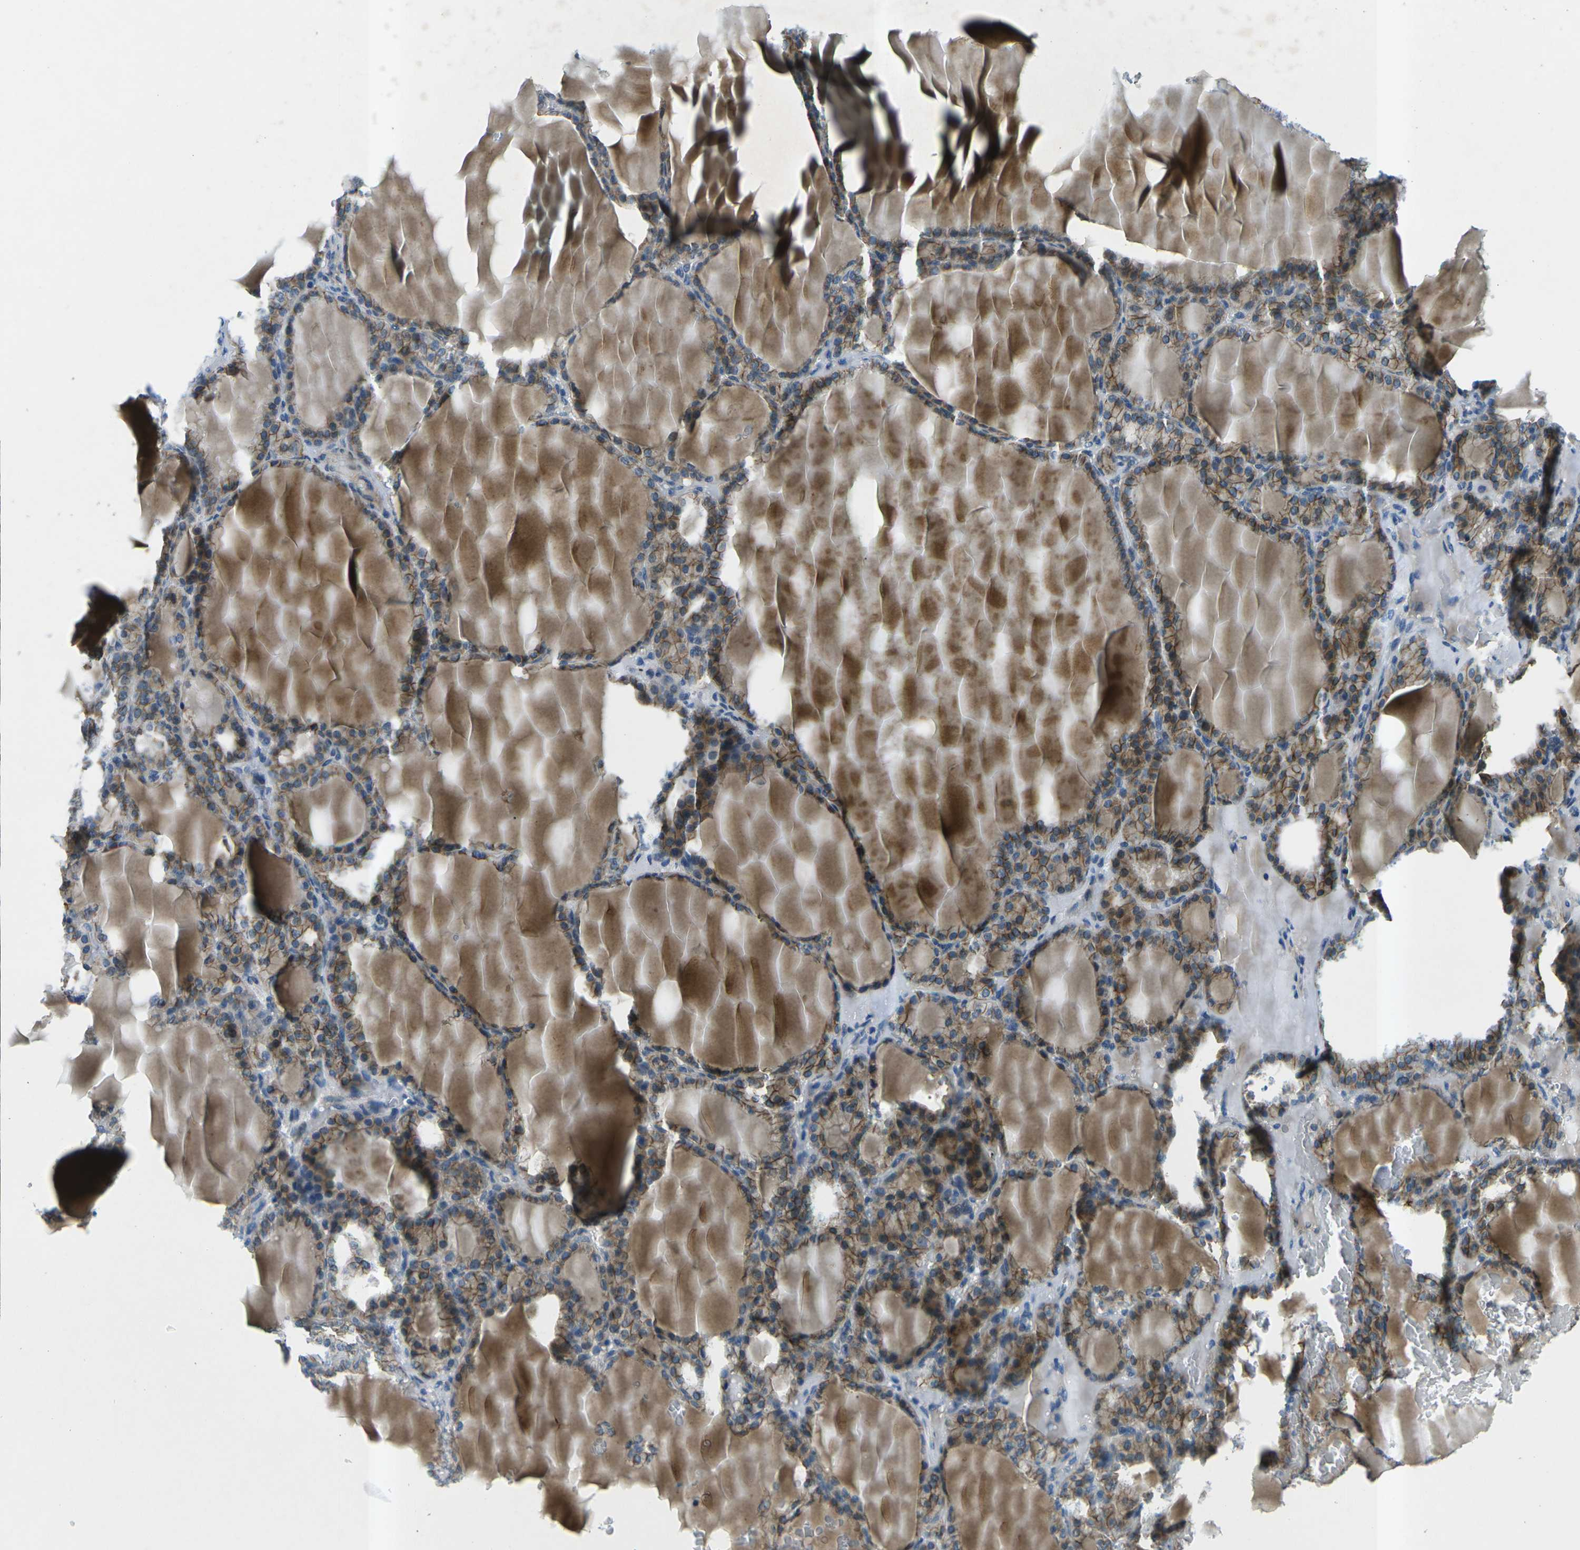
{"staining": {"intensity": "moderate", "quantity": ">75%", "location": "cytoplasmic/membranous"}, "tissue": "thyroid gland", "cell_type": "Glandular cells", "image_type": "normal", "snomed": [{"axis": "morphology", "description": "Normal tissue, NOS"}, {"axis": "topography", "description": "Thyroid gland"}], "caption": "Normal thyroid gland displays moderate cytoplasmic/membranous staining in about >75% of glandular cells Ihc stains the protein of interest in brown and the nuclei are stained blue..", "gene": "CTNND1", "patient": {"sex": "female", "age": 28}}